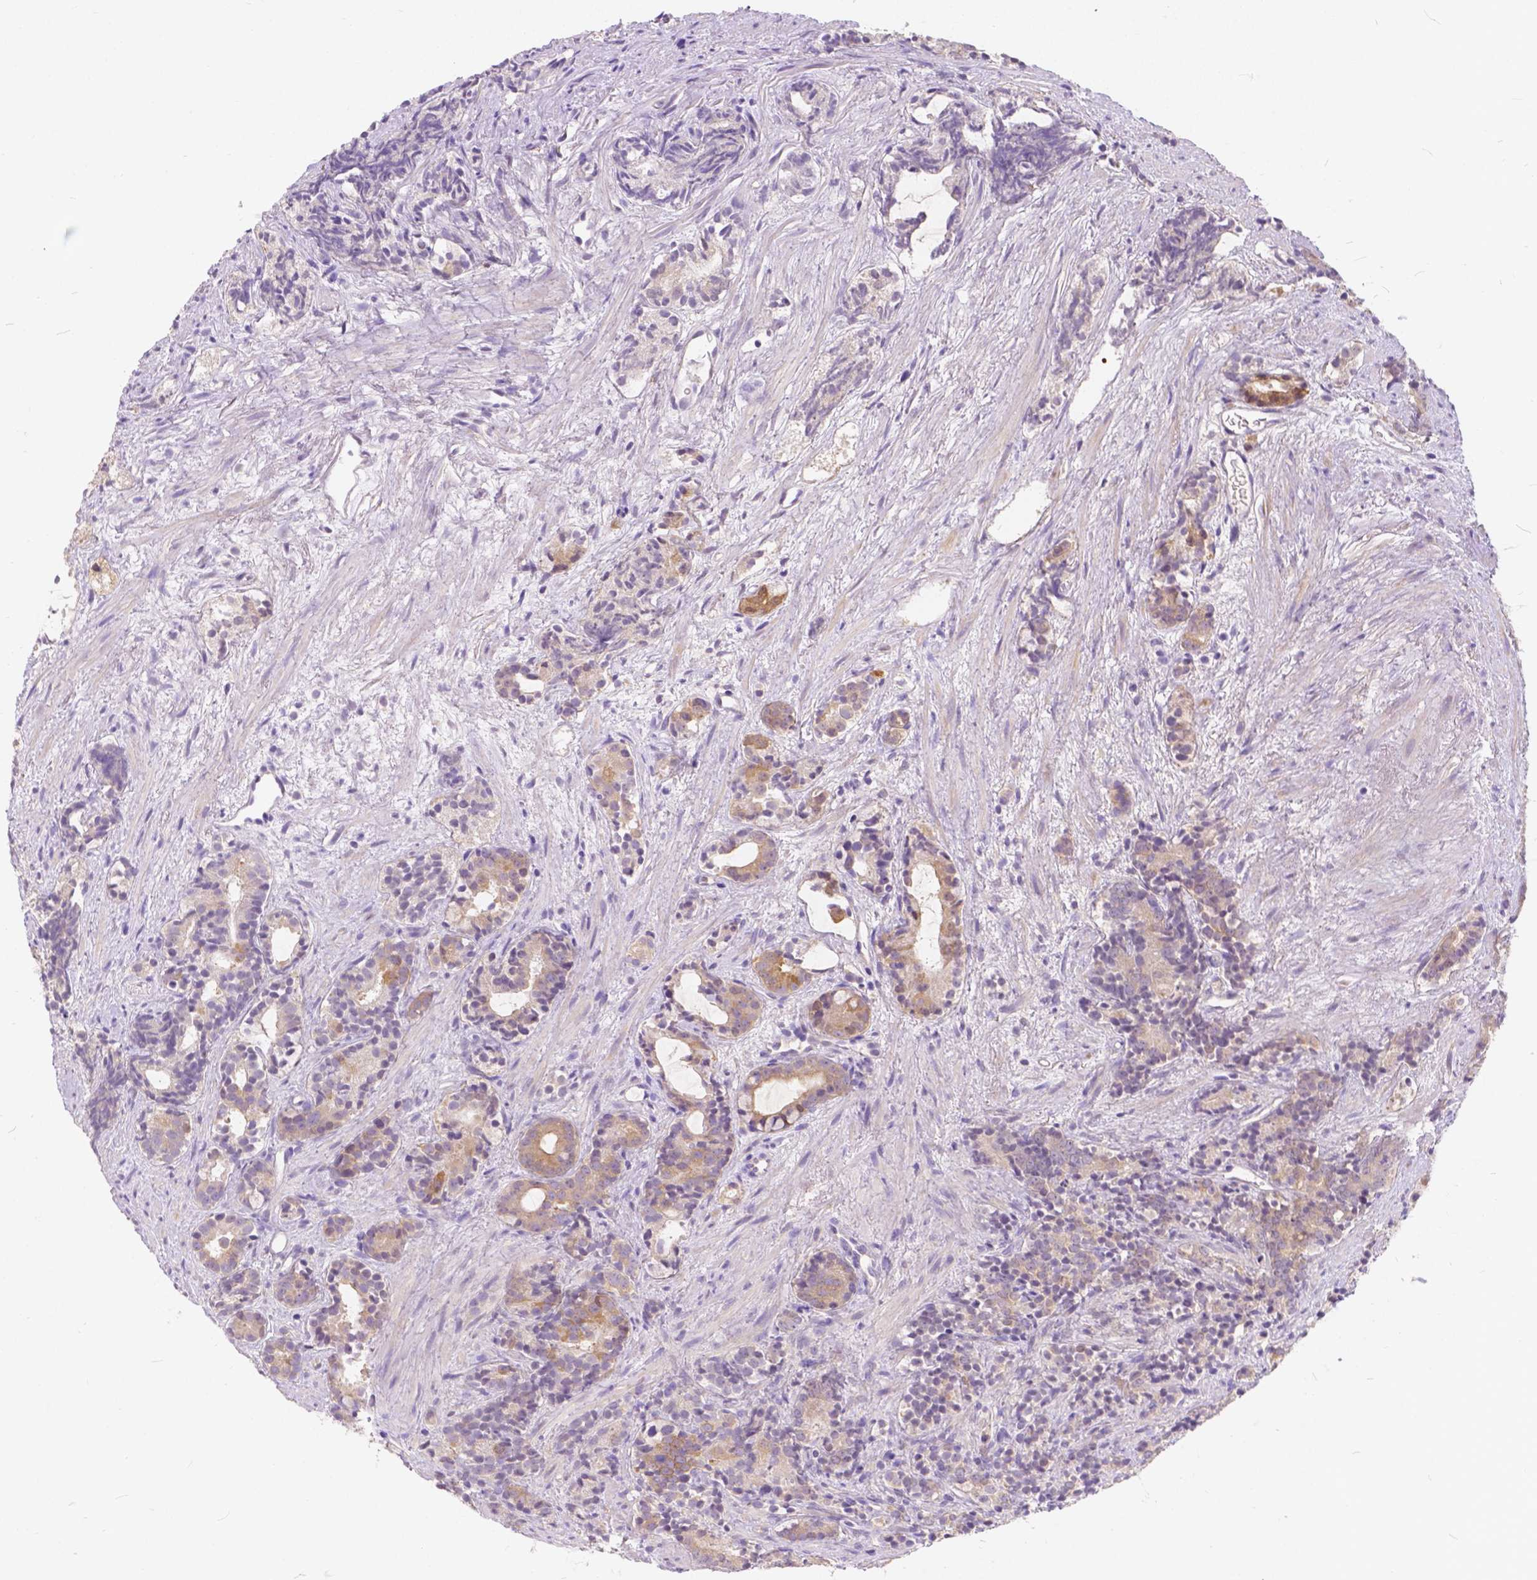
{"staining": {"intensity": "moderate", "quantity": "<25%", "location": "cytoplasmic/membranous"}, "tissue": "prostate cancer", "cell_type": "Tumor cells", "image_type": "cancer", "snomed": [{"axis": "morphology", "description": "Adenocarcinoma, High grade"}, {"axis": "topography", "description": "Prostate"}], "caption": "Immunohistochemical staining of human prostate cancer displays moderate cytoplasmic/membranous protein staining in about <25% of tumor cells. (brown staining indicates protein expression, while blue staining denotes nuclei).", "gene": "PEX11G", "patient": {"sex": "male", "age": 84}}